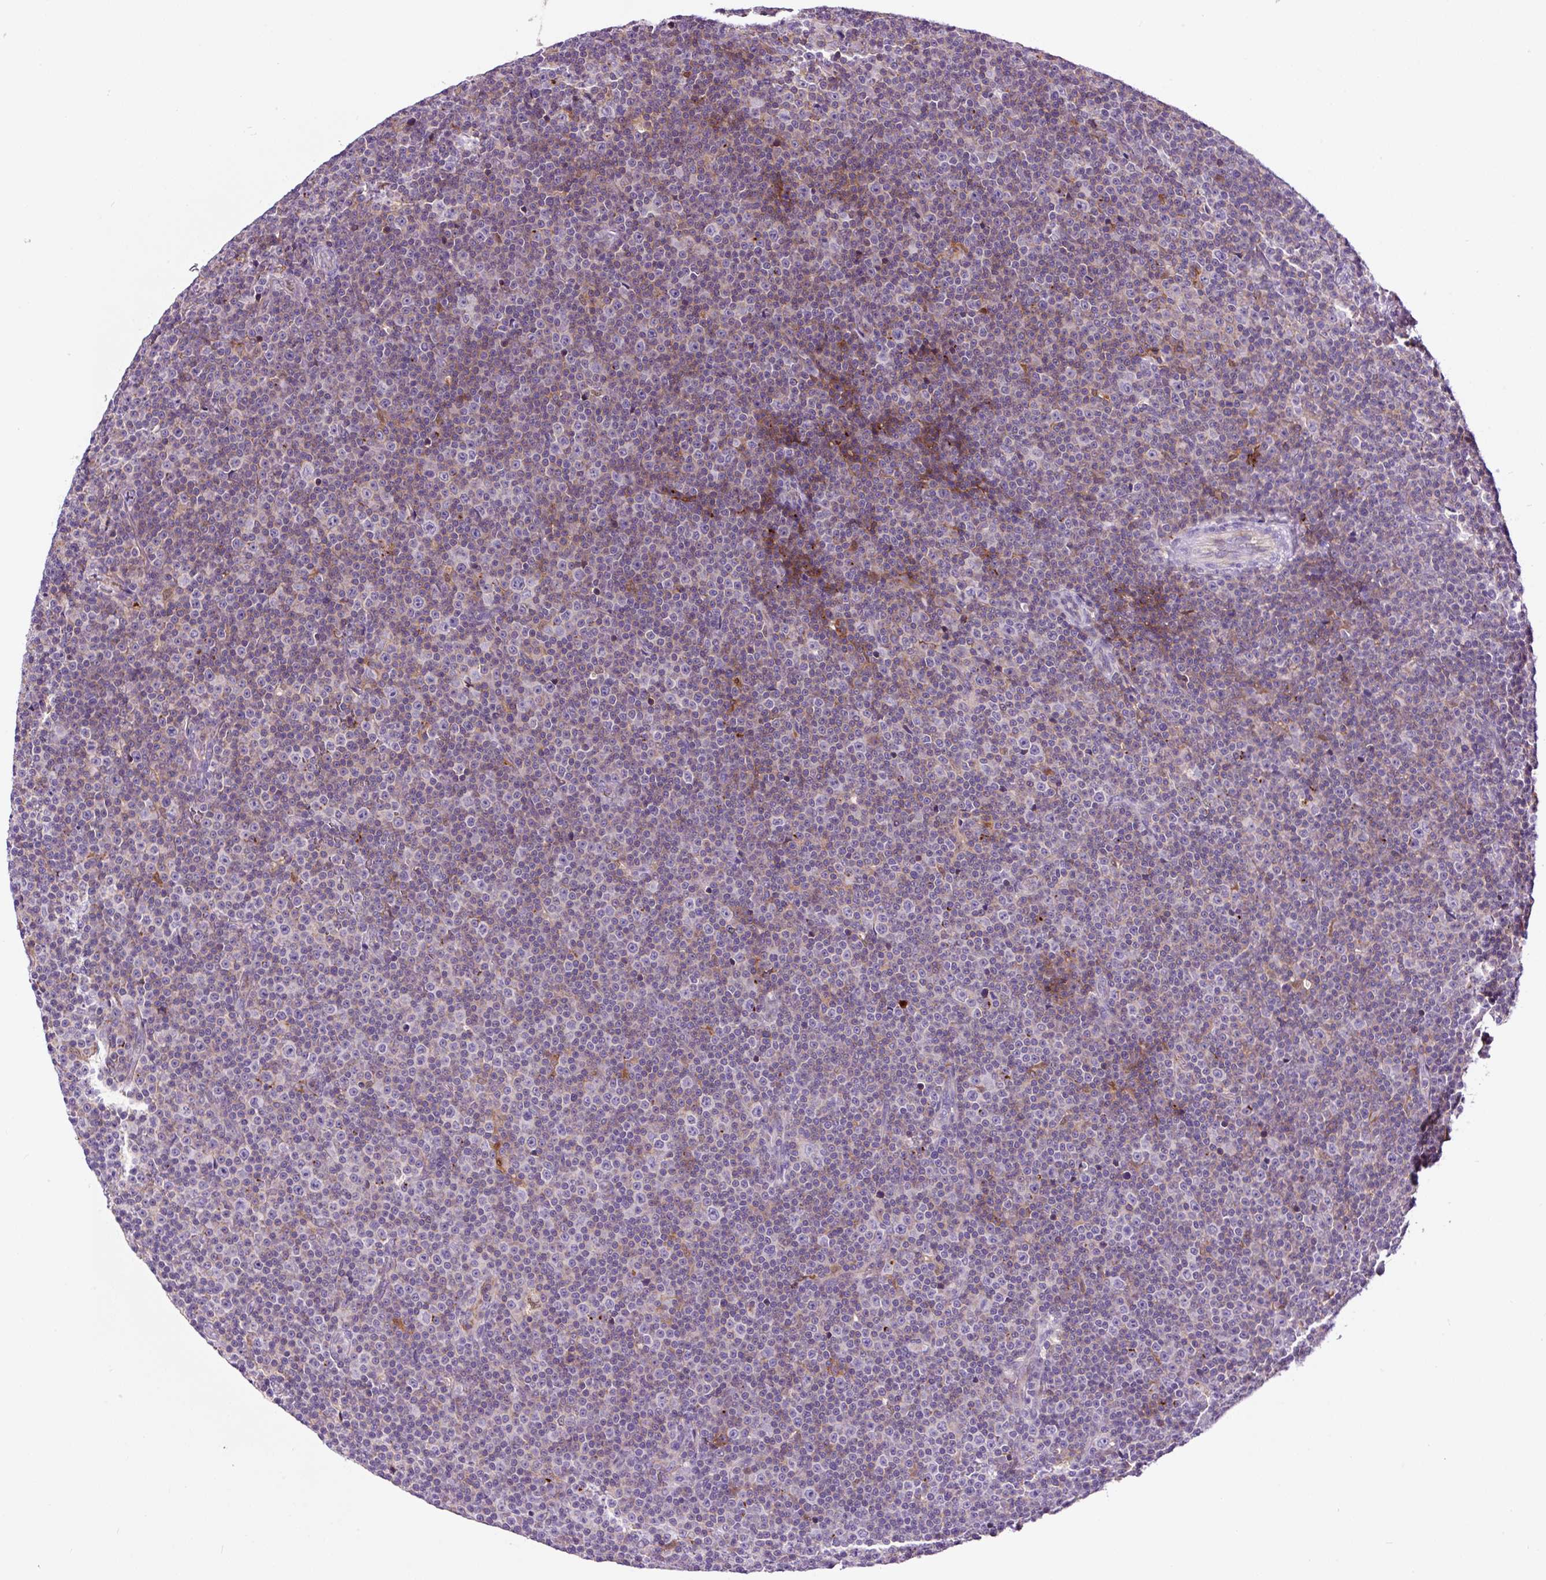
{"staining": {"intensity": "negative", "quantity": "none", "location": "none"}, "tissue": "lymphoma", "cell_type": "Tumor cells", "image_type": "cancer", "snomed": [{"axis": "morphology", "description": "Malignant lymphoma, non-Hodgkin's type, Low grade"}, {"axis": "topography", "description": "Lymph node"}], "caption": "Immunohistochemistry (IHC) of human low-grade malignant lymphoma, non-Hodgkin's type reveals no staining in tumor cells.", "gene": "TAFA3", "patient": {"sex": "female", "age": 67}}